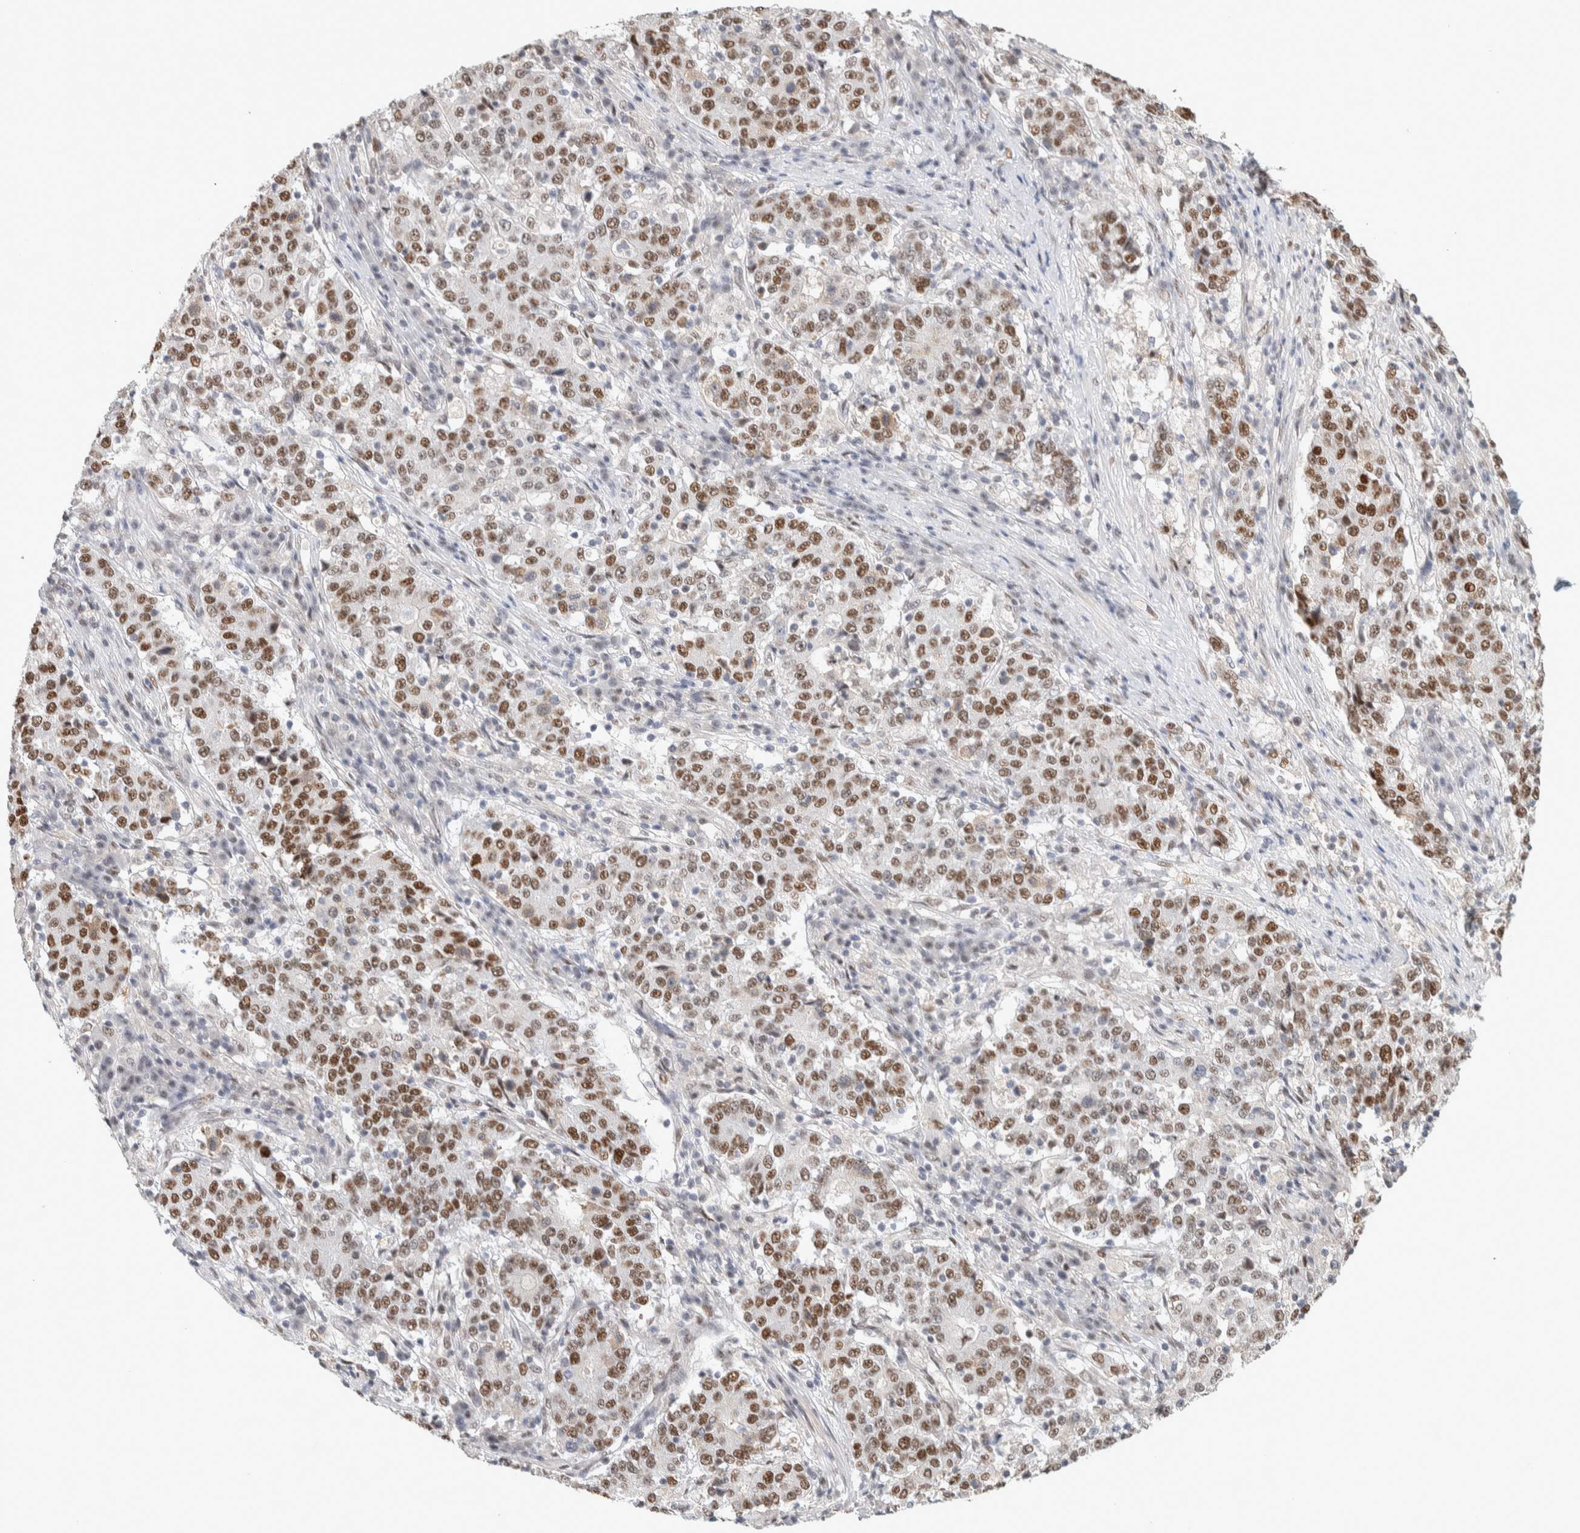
{"staining": {"intensity": "moderate", "quantity": ">75%", "location": "nuclear"}, "tissue": "stomach cancer", "cell_type": "Tumor cells", "image_type": "cancer", "snomed": [{"axis": "morphology", "description": "Adenocarcinoma, NOS"}, {"axis": "topography", "description": "Stomach"}], "caption": "Human adenocarcinoma (stomach) stained for a protein (brown) demonstrates moderate nuclear positive staining in approximately >75% of tumor cells.", "gene": "PUS7", "patient": {"sex": "male", "age": 59}}